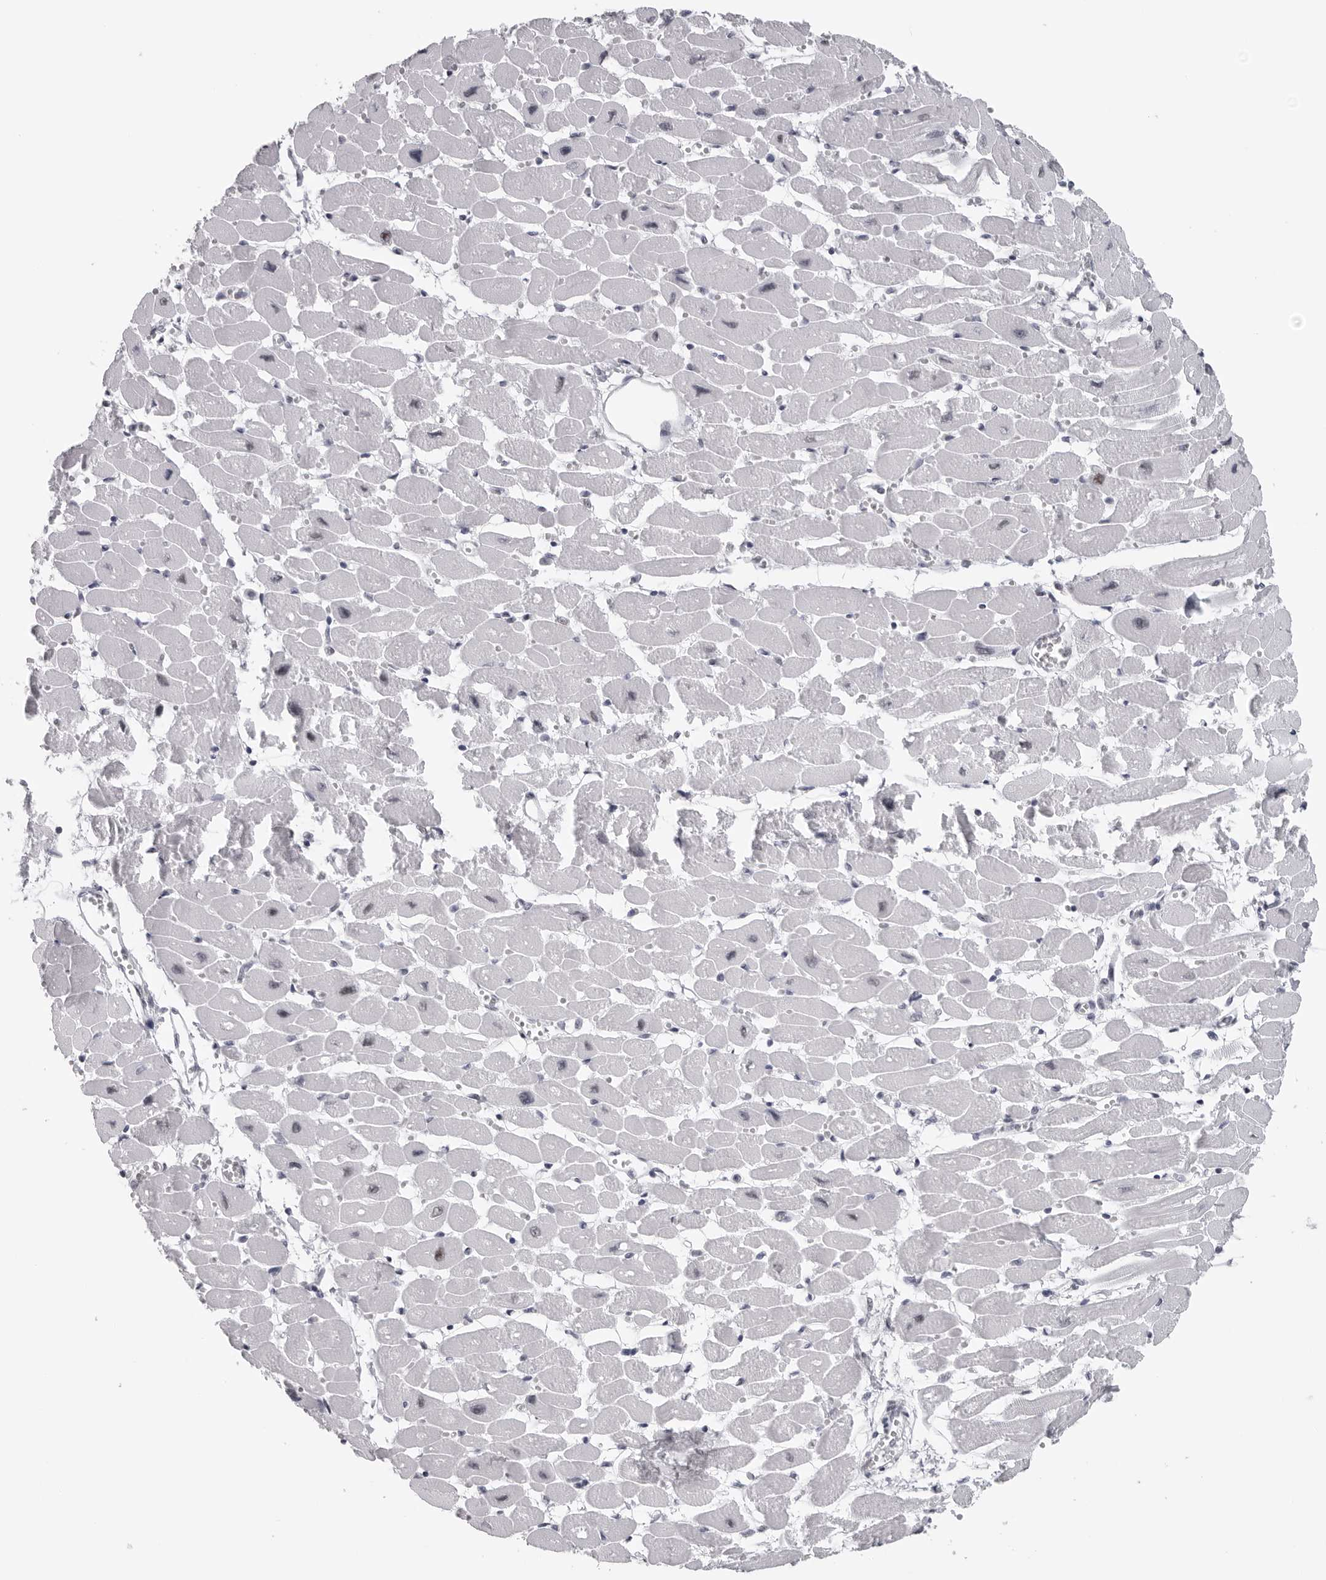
{"staining": {"intensity": "negative", "quantity": "none", "location": "none"}, "tissue": "heart muscle", "cell_type": "Cardiomyocytes", "image_type": "normal", "snomed": [{"axis": "morphology", "description": "Normal tissue, NOS"}, {"axis": "topography", "description": "Heart"}], "caption": "The image exhibits no staining of cardiomyocytes in normal heart muscle. The staining is performed using DAB (3,3'-diaminobenzidine) brown chromogen with nuclei counter-stained in using hematoxylin.", "gene": "ESPN", "patient": {"sex": "female", "age": 54}}